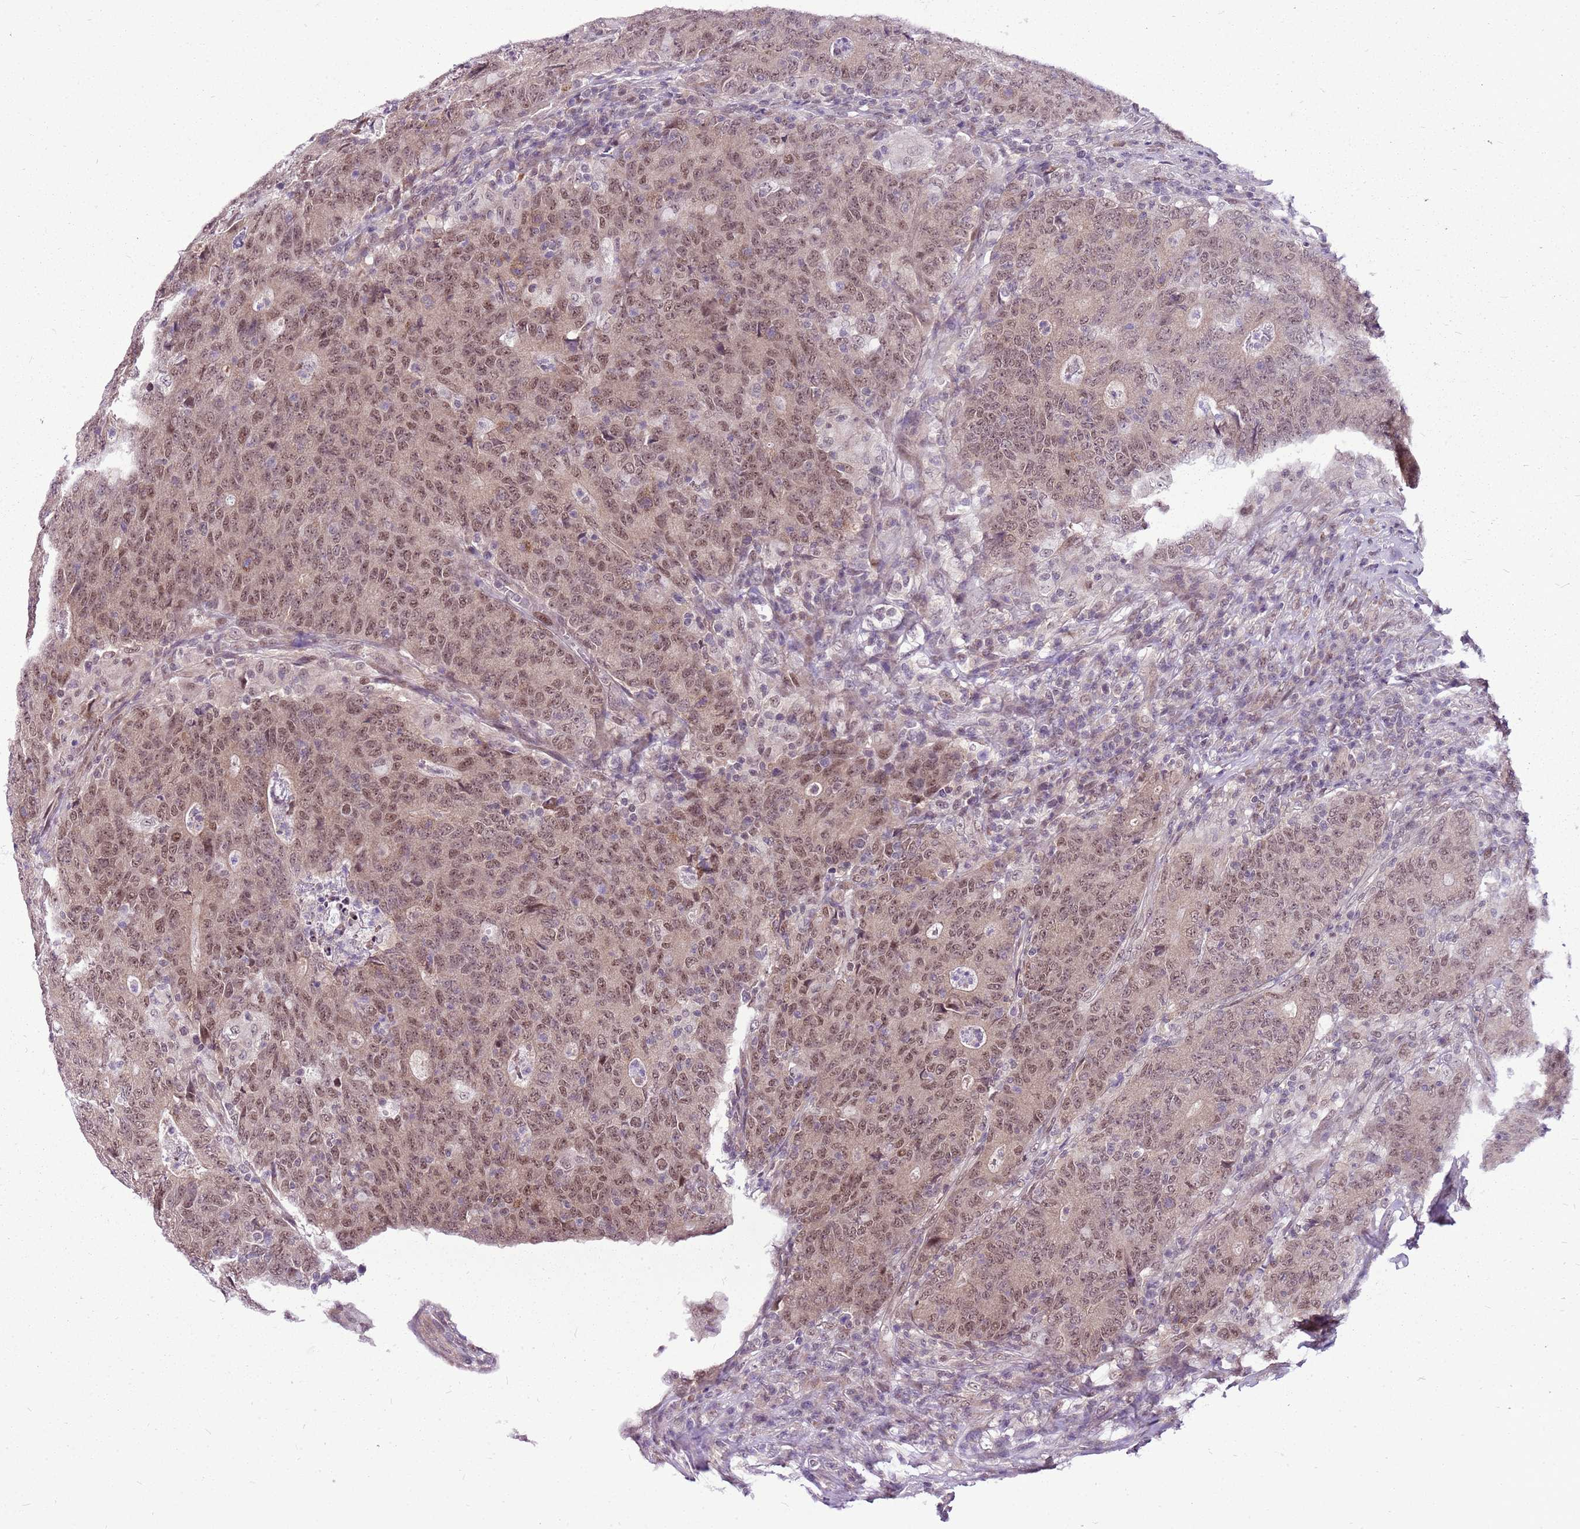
{"staining": {"intensity": "moderate", "quantity": ">75%", "location": "nuclear"}, "tissue": "colorectal cancer", "cell_type": "Tumor cells", "image_type": "cancer", "snomed": [{"axis": "morphology", "description": "Adenocarcinoma, NOS"}, {"axis": "topography", "description": "Colon"}], "caption": "Colorectal cancer (adenocarcinoma) was stained to show a protein in brown. There is medium levels of moderate nuclear expression in about >75% of tumor cells.", "gene": "CCDC166", "patient": {"sex": "female", "age": 75}}